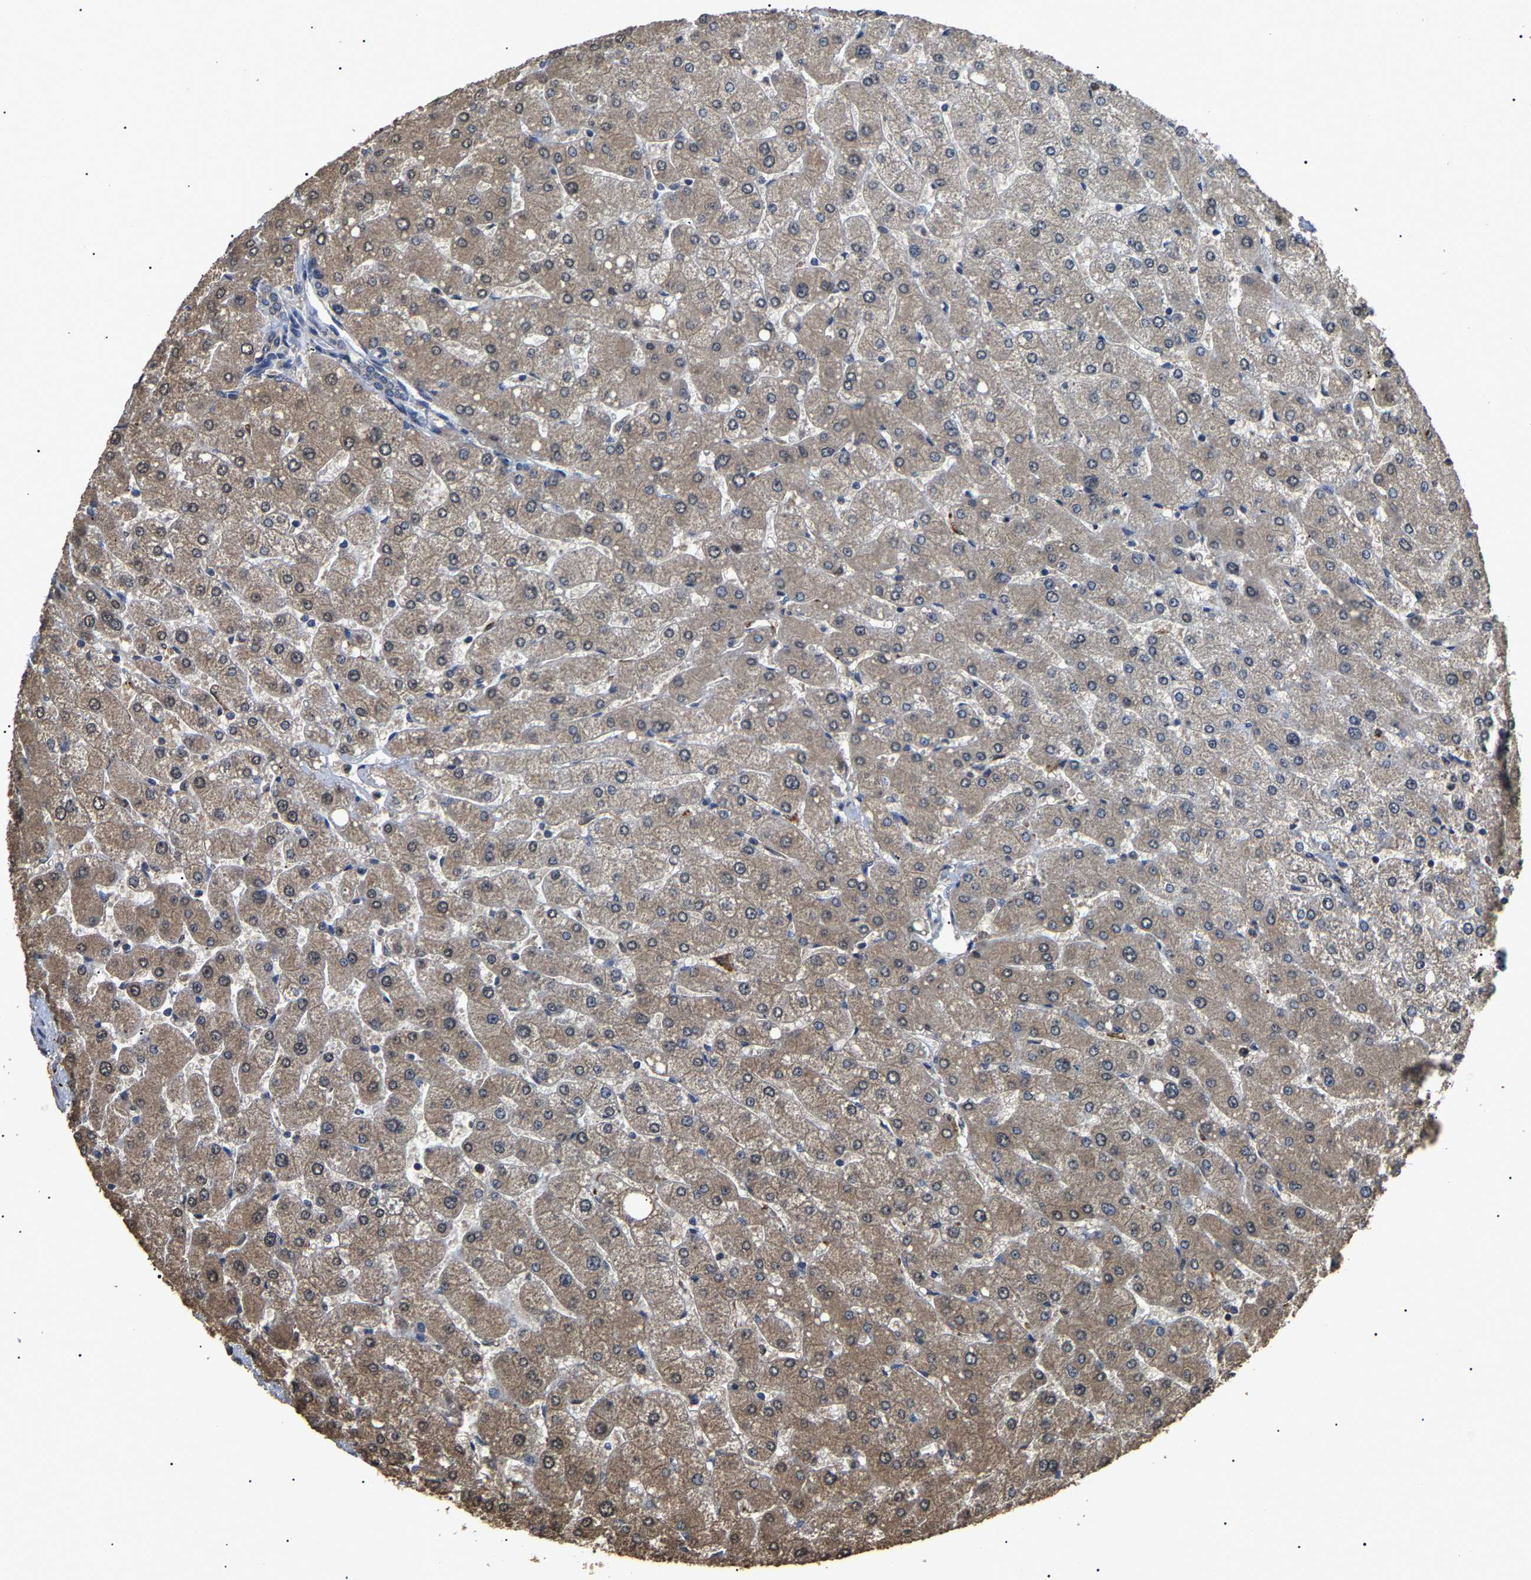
{"staining": {"intensity": "weak", "quantity": ">75%", "location": "cytoplasmic/membranous"}, "tissue": "liver", "cell_type": "Cholangiocytes", "image_type": "normal", "snomed": [{"axis": "morphology", "description": "Normal tissue, NOS"}, {"axis": "topography", "description": "Liver"}], "caption": "Immunohistochemical staining of unremarkable liver demonstrates weak cytoplasmic/membranous protein staining in about >75% of cholangiocytes.", "gene": "PSMD8", "patient": {"sex": "male", "age": 55}}